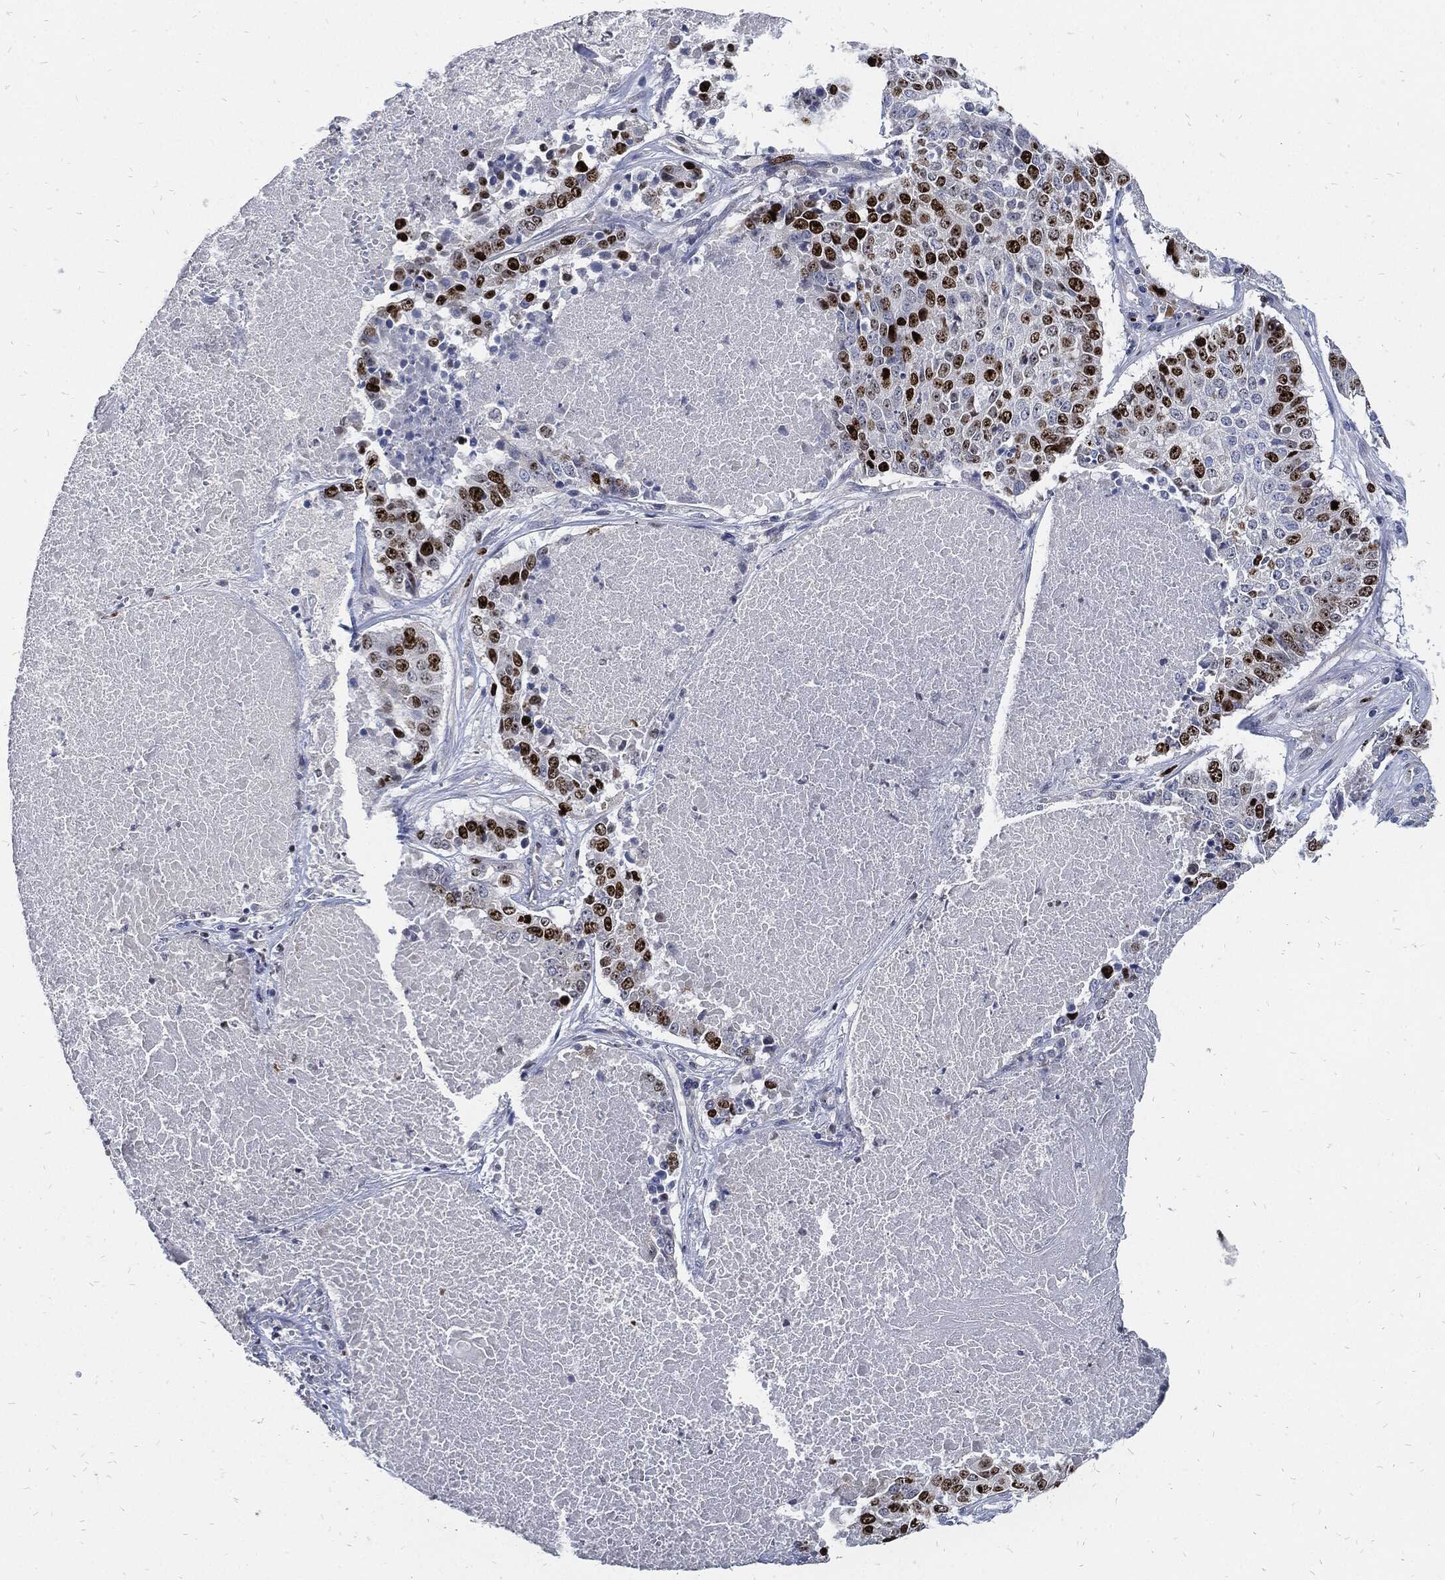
{"staining": {"intensity": "strong", "quantity": "25%-75%", "location": "nuclear"}, "tissue": "lung cancer", "cell_type": "Tumor cells", "image_type": "cancer", "snomed": [{"axis": "morphology", "description": "Squamous cell carcinoma, NOS"}, {"axis": "topography", "description": "Lung"}], "caption": "Squamous cell carcinoma (lung) stained with DAB (3,3'-diaminobenzidine) IHC reveals high levels of strong nuclear staining in about 25%-75% of tumor cells.", "gene": "MKI67", "patient": {"sex": "male", "age": 64}}